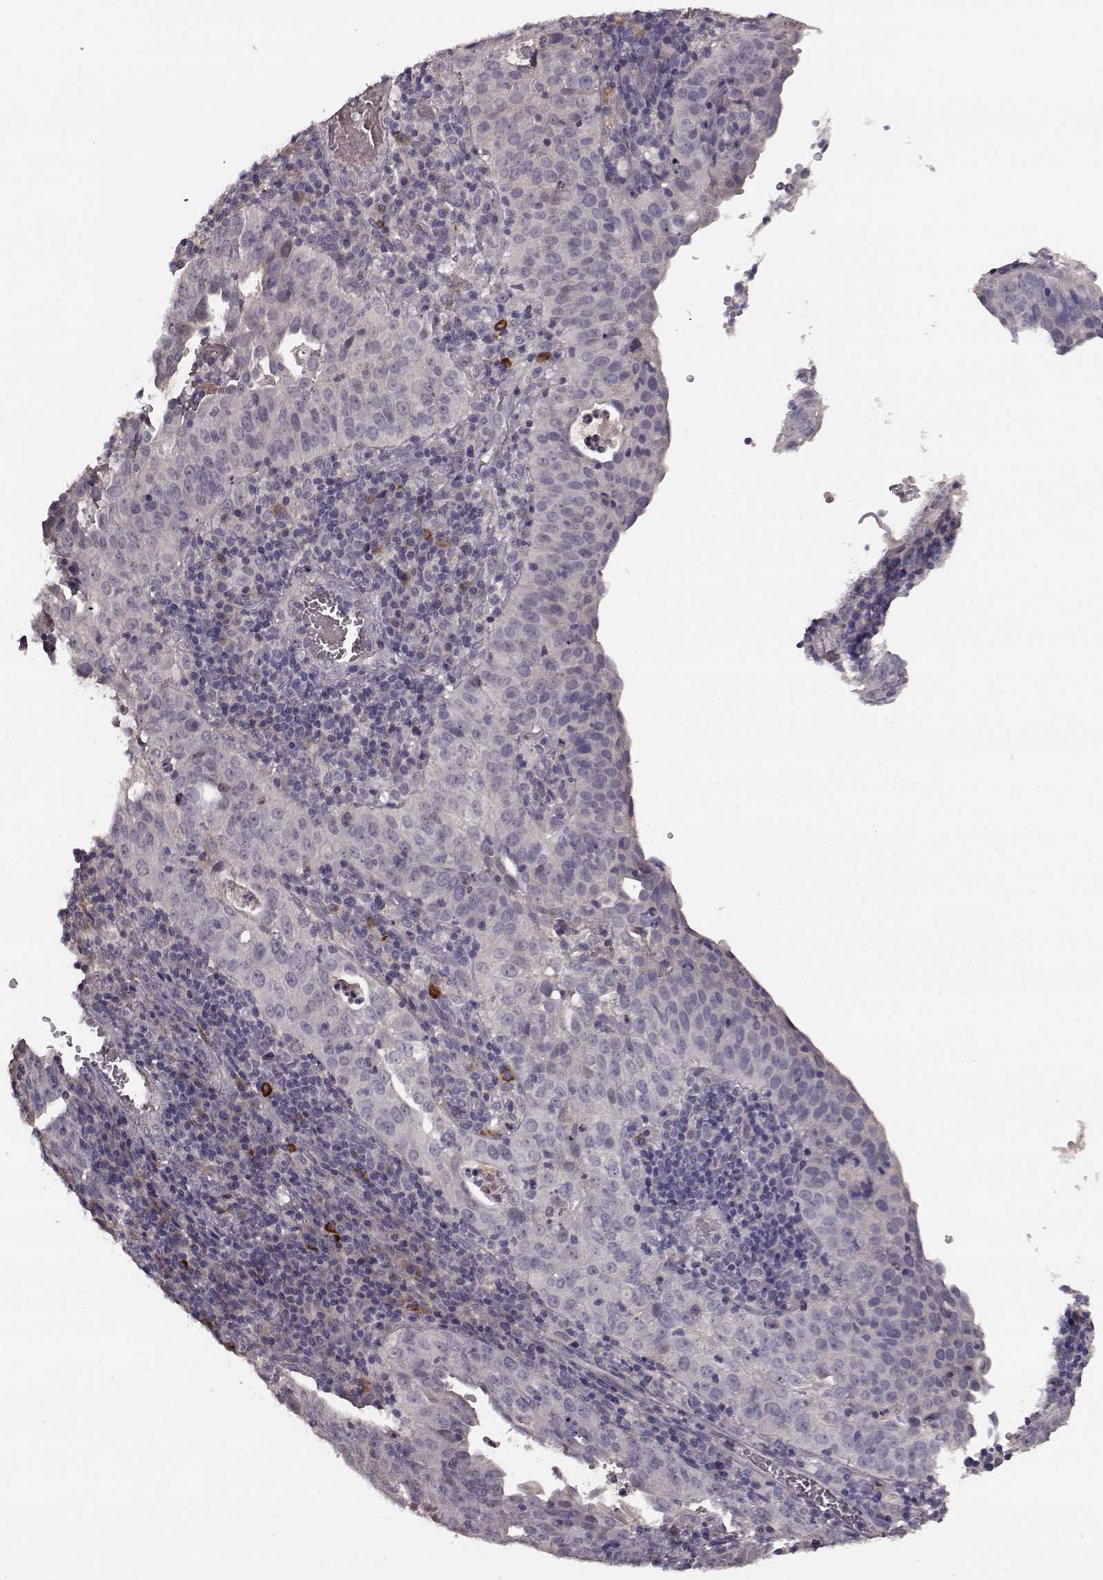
{"staining": {"intensity": "negative", "quantity": "none", "location": "none"}, "tissue": "cervical cancer", "cell_type": "Tumor cells", "image_type": "cancer", "snomed": [{"axis": "morphology", "description": "Squamous cell carcinoma, NOS"}, {"axis": "topography", "description": "Cervix"}], "caption": "A photomicrograph of cervical squamous cell carcinoma stained for a protein demonstrates no brown staining in tumor cells. Brightfield microscopy of IHC stained with DAB (3,3'-diaminobenzidine) (brown) and hematoxylin (blue), captured at high magnification.", "gene": "SLC52A3", "patient": {"sex": "female", "age": 39}}